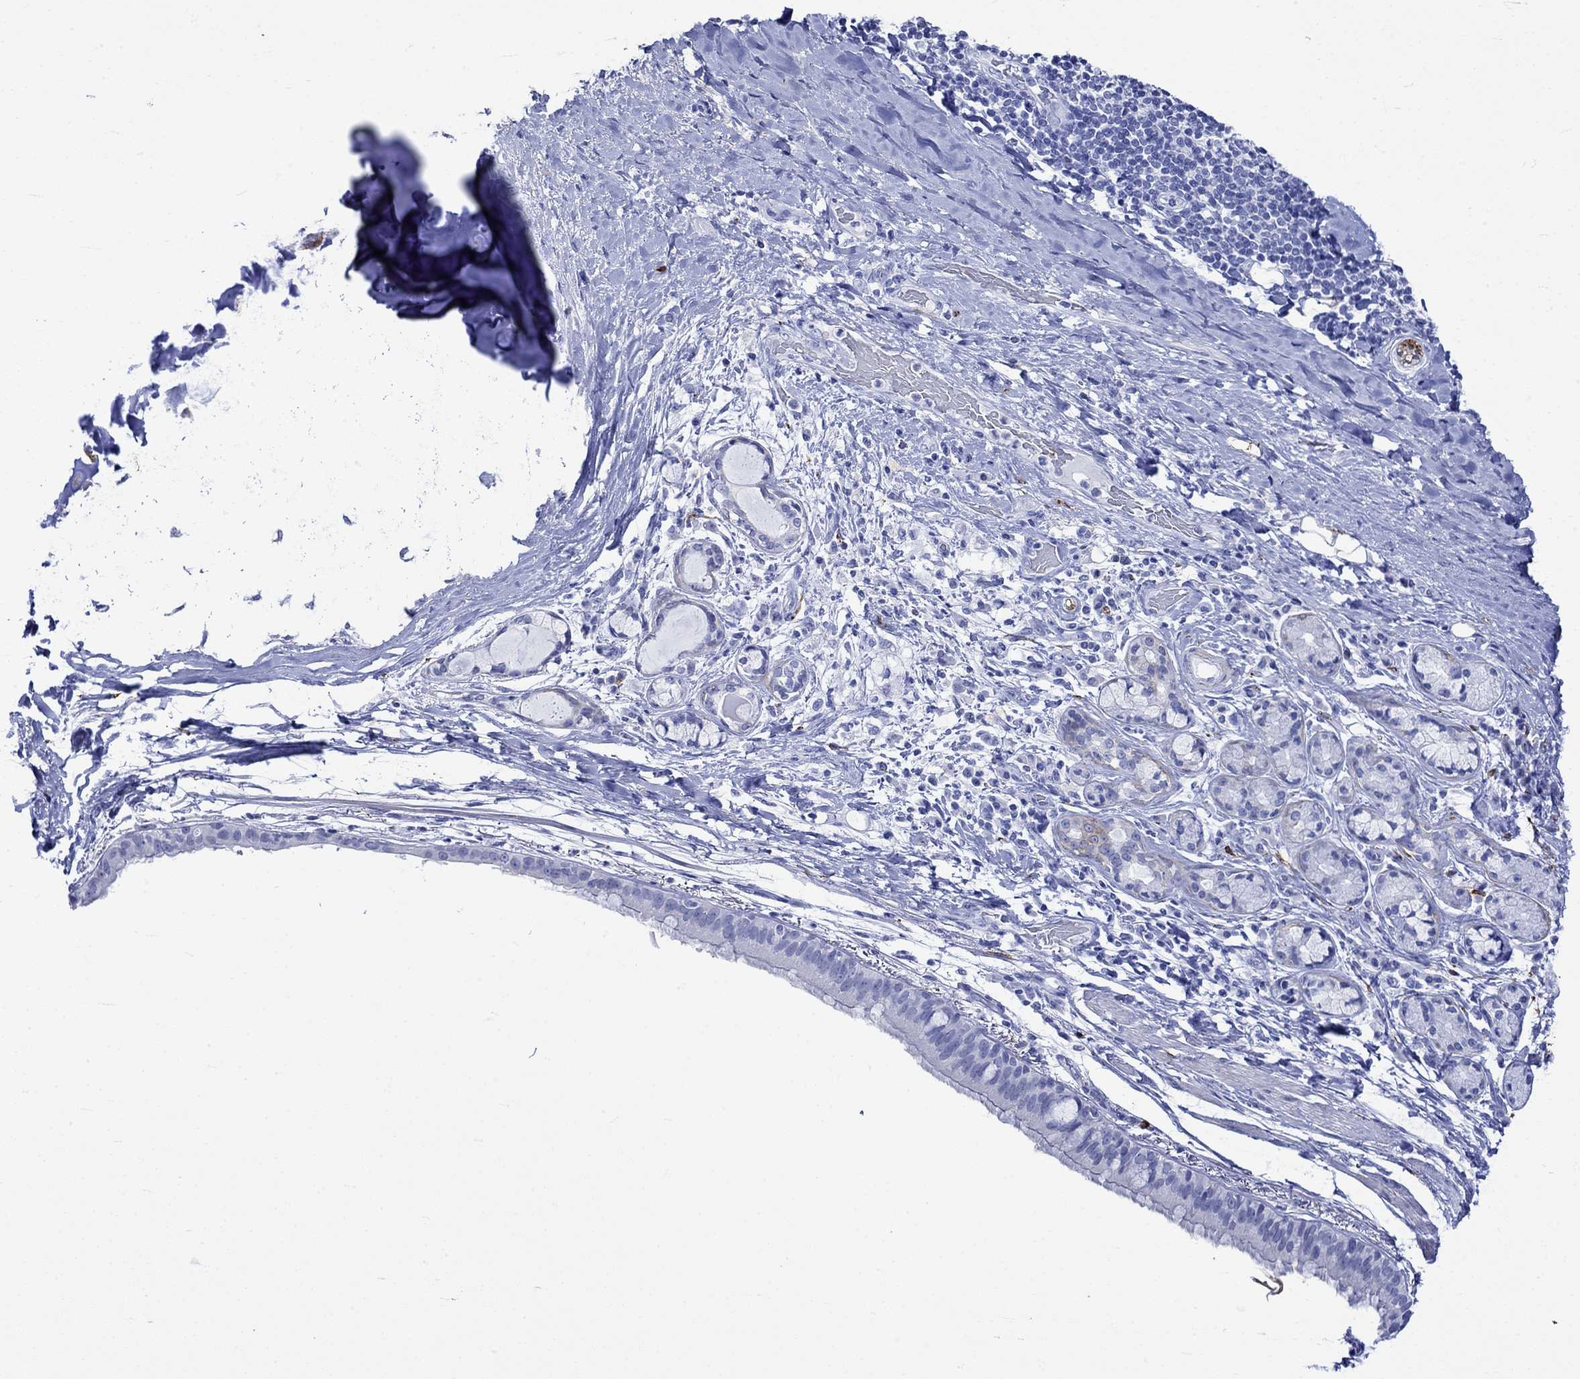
{"staining": {"intensity": "negative", "quantity": "none", "location": "none"}, "tissue": "bronchus", "cell_type": "Respiratory epithelial cells", "image_type": "normal", "snomed": [{"axis": "morphology", "description": "Normal tissue, NOS"}, {"axis": "morphology", "description": "Squamous cell carcinoma, NOS"}, {"axis": "topography", "description": "Bronchus"}, {"axis": "topography", "description": "Lung"}], "caption": "Histopathology image shows no protein expression in respiratory epithelial cells of benign bronchus.", "gene": "CRYAB", "patient": {"sex": "male", "age": 69}}